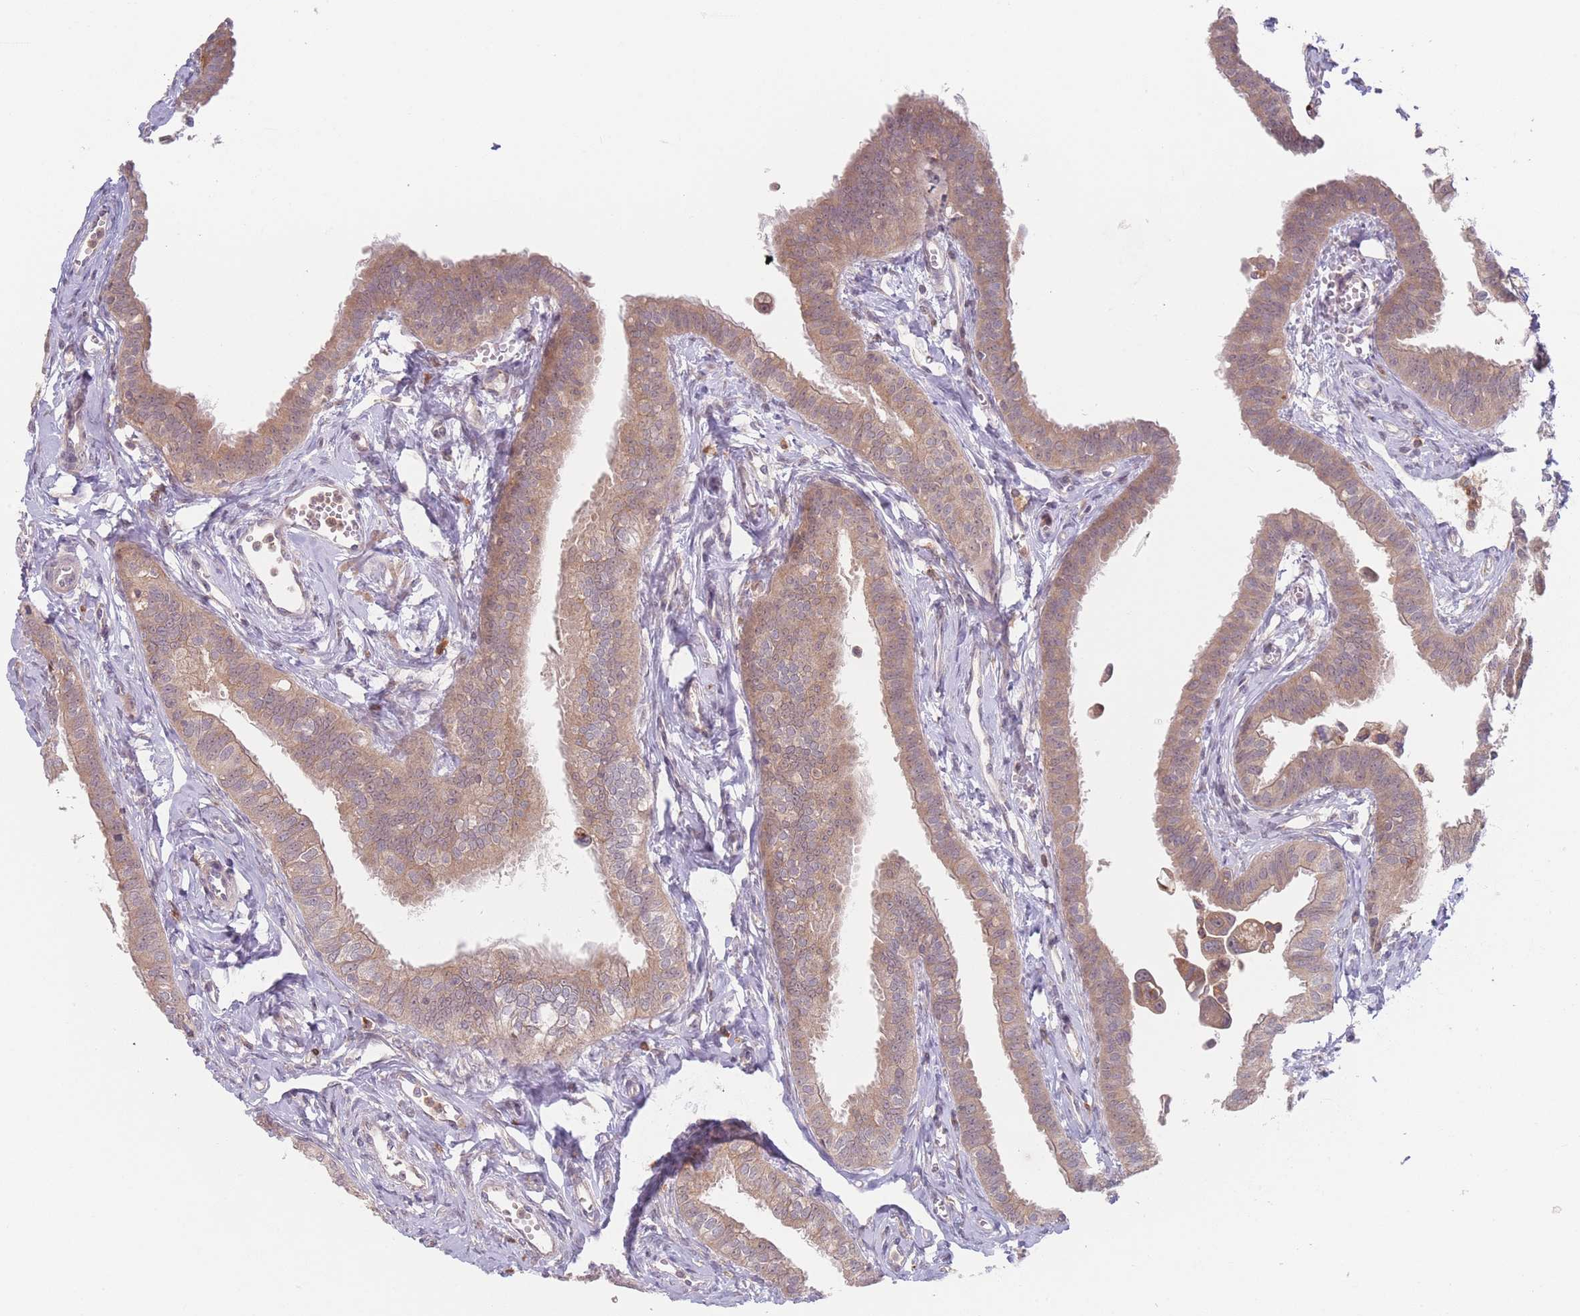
{"staining": {"intensity": "moderate", "quantity": ">75%", "location": "cytoplasmic/membranous"}, "tissue": "fallopian tube", "cell_type": "Glandular cells", "image_type": "normal", "snomed": [{"axis": "morphology", "description": "Normal tissue, NOS"}, {"axis": "morphology", "description": "Carcinoma, NOS"}, {"axis": "topography", "description": "Fallopian tube"}, {"axis": "topography", "description": "Ovary"}], "caption": "Human fallopian tube stained with a brown dye shows moderate cytoplasmic/membranous positive expression in approximately >75% of glandular cells.", "gene": "PPM1A", "patient": {"sex": "female", "age": 59}}